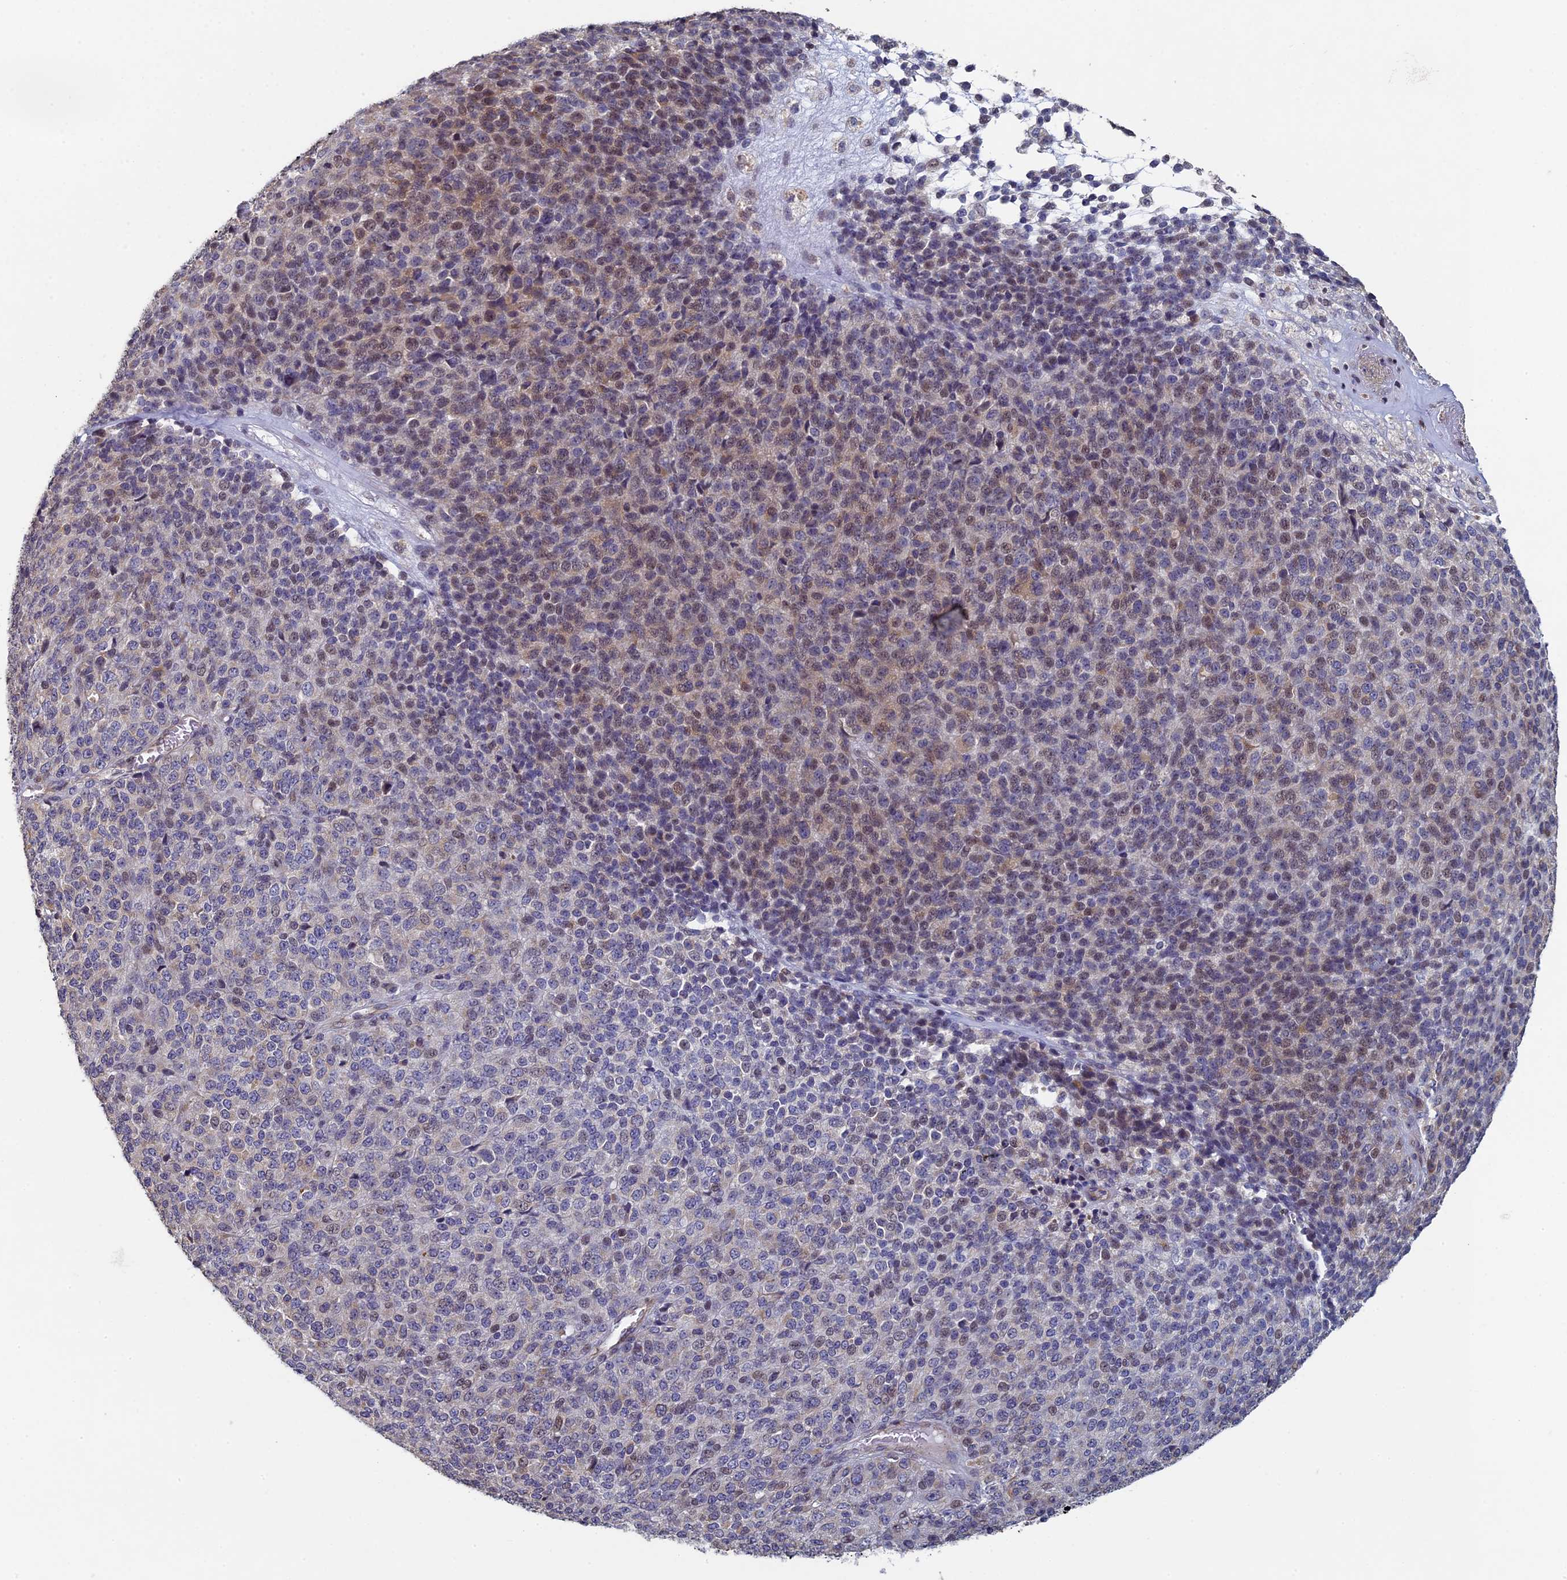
{"staining": {"intensity": "weak", "quantity": "25%-75%", "location": "nuclear"}, "tissue": "melanoma", "cell_type": "Tumor cells", "image_type": "cancer", "snomed": [{"axis": "morphology", "description": "Malignant melanoma, Metastatic site"}, {"axis": "topography", "description": "Brain"}], "caption": "Immunohistochemistry (IHC) (DAB) staining of malignant melanoma (metastatic site) displays weak nuclear protein positivity in approximately 25%-75% of tumor cells.", "gene": "DIXDC1", "patient": {"sex": "female", "age": 56}}